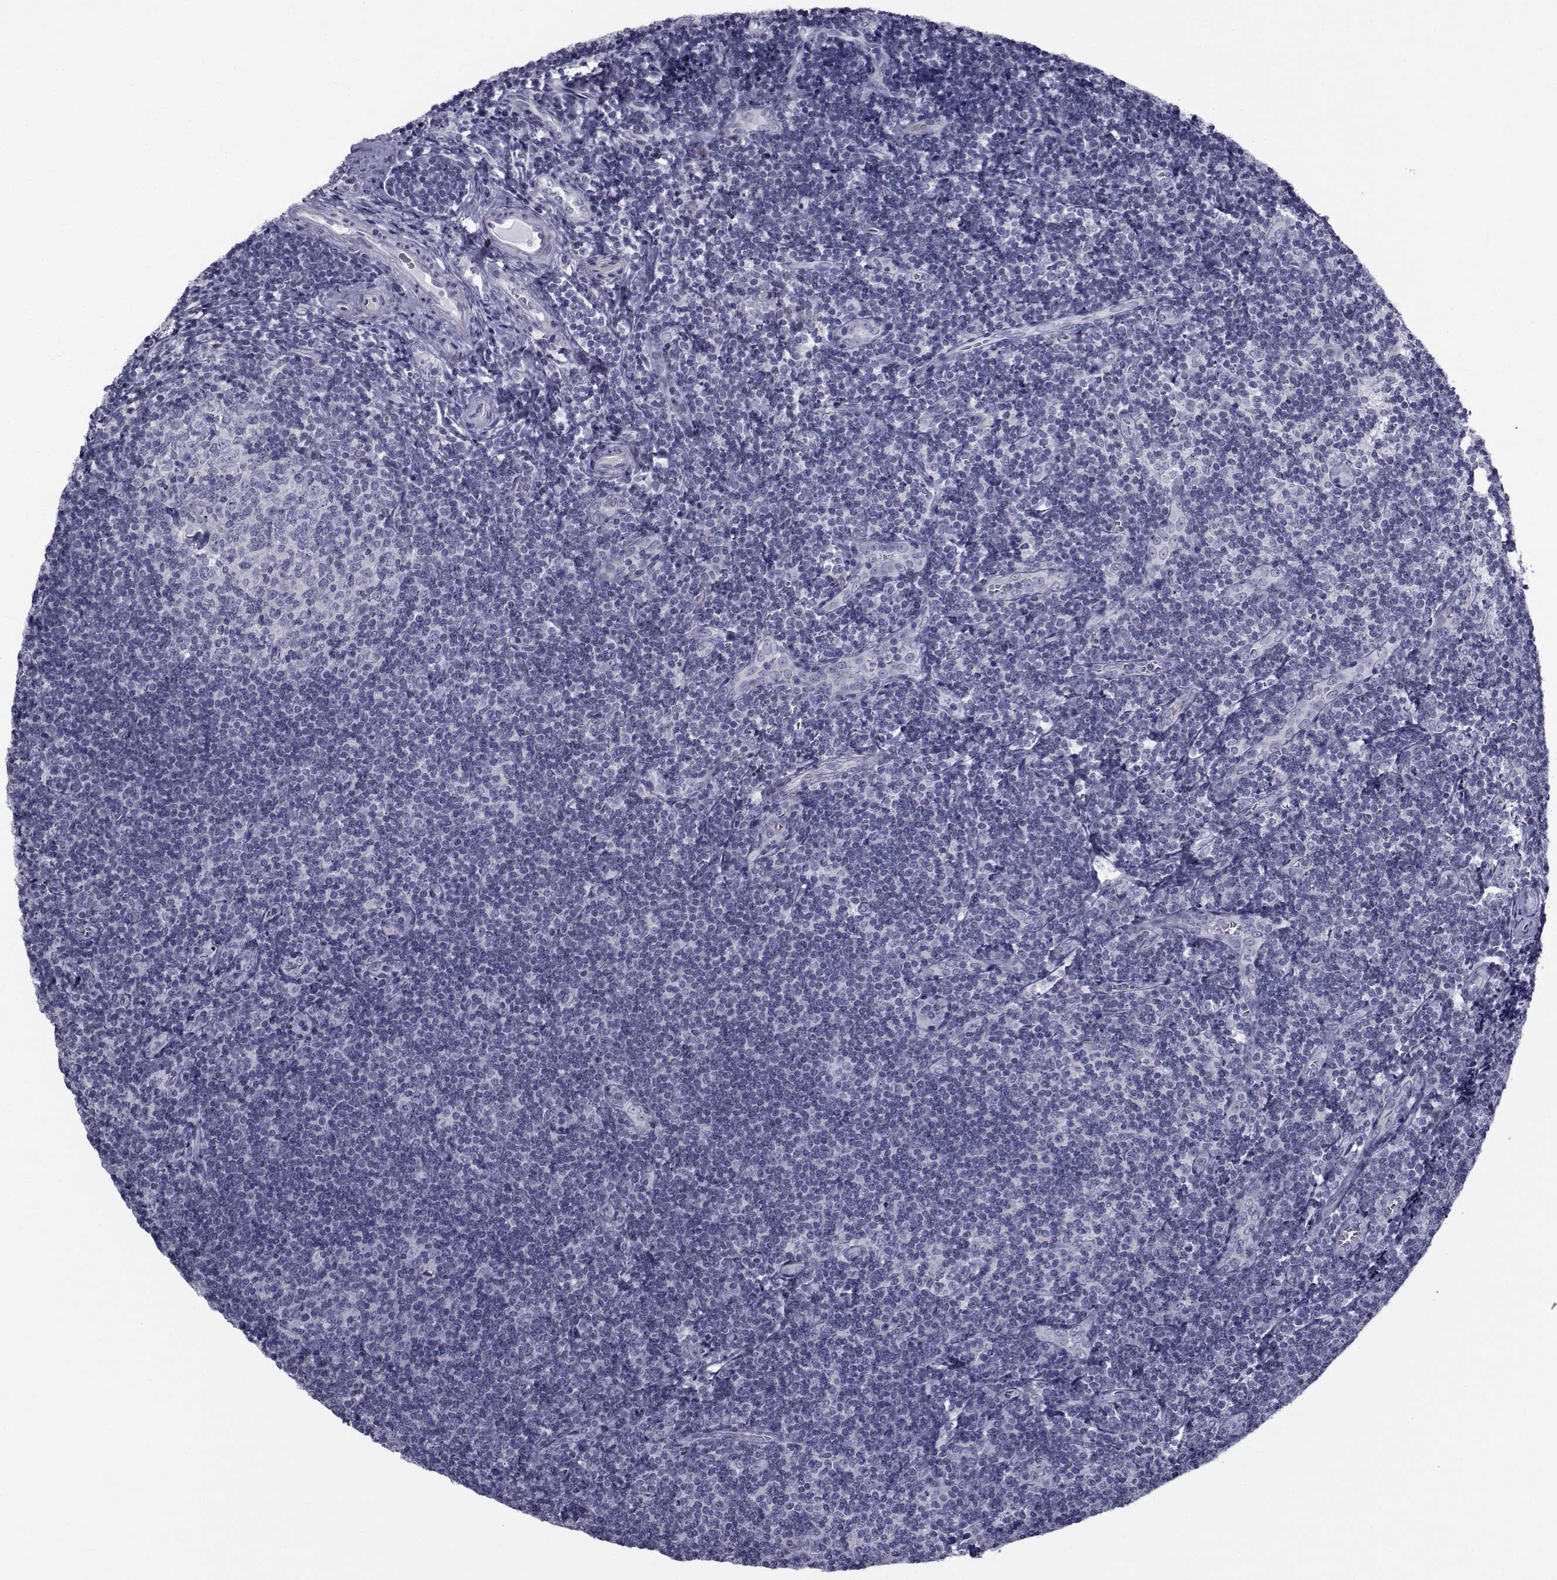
{"staining": {"intensity": "negative", "quantity": "none", "location": "none"}, "tissue": "tonsil", "cell_type": "Germinal center cells", "image_type": "normal", "snomed": [{"axis": "morphology", "description": "Normal tissue, NOS"}, {"axis": "morphology", "description": "Inflammation, NOS"}, {"axis": "topography", "description": "Tonsil"}], "caption": "Immunohistochemistry photomicrograph of benign tonsil: tonsil stained with DAB exhibits no significant protein expression in germinal center cells.", "gene": "FDXR", "patient": {"sex": "female", "age": 31}}